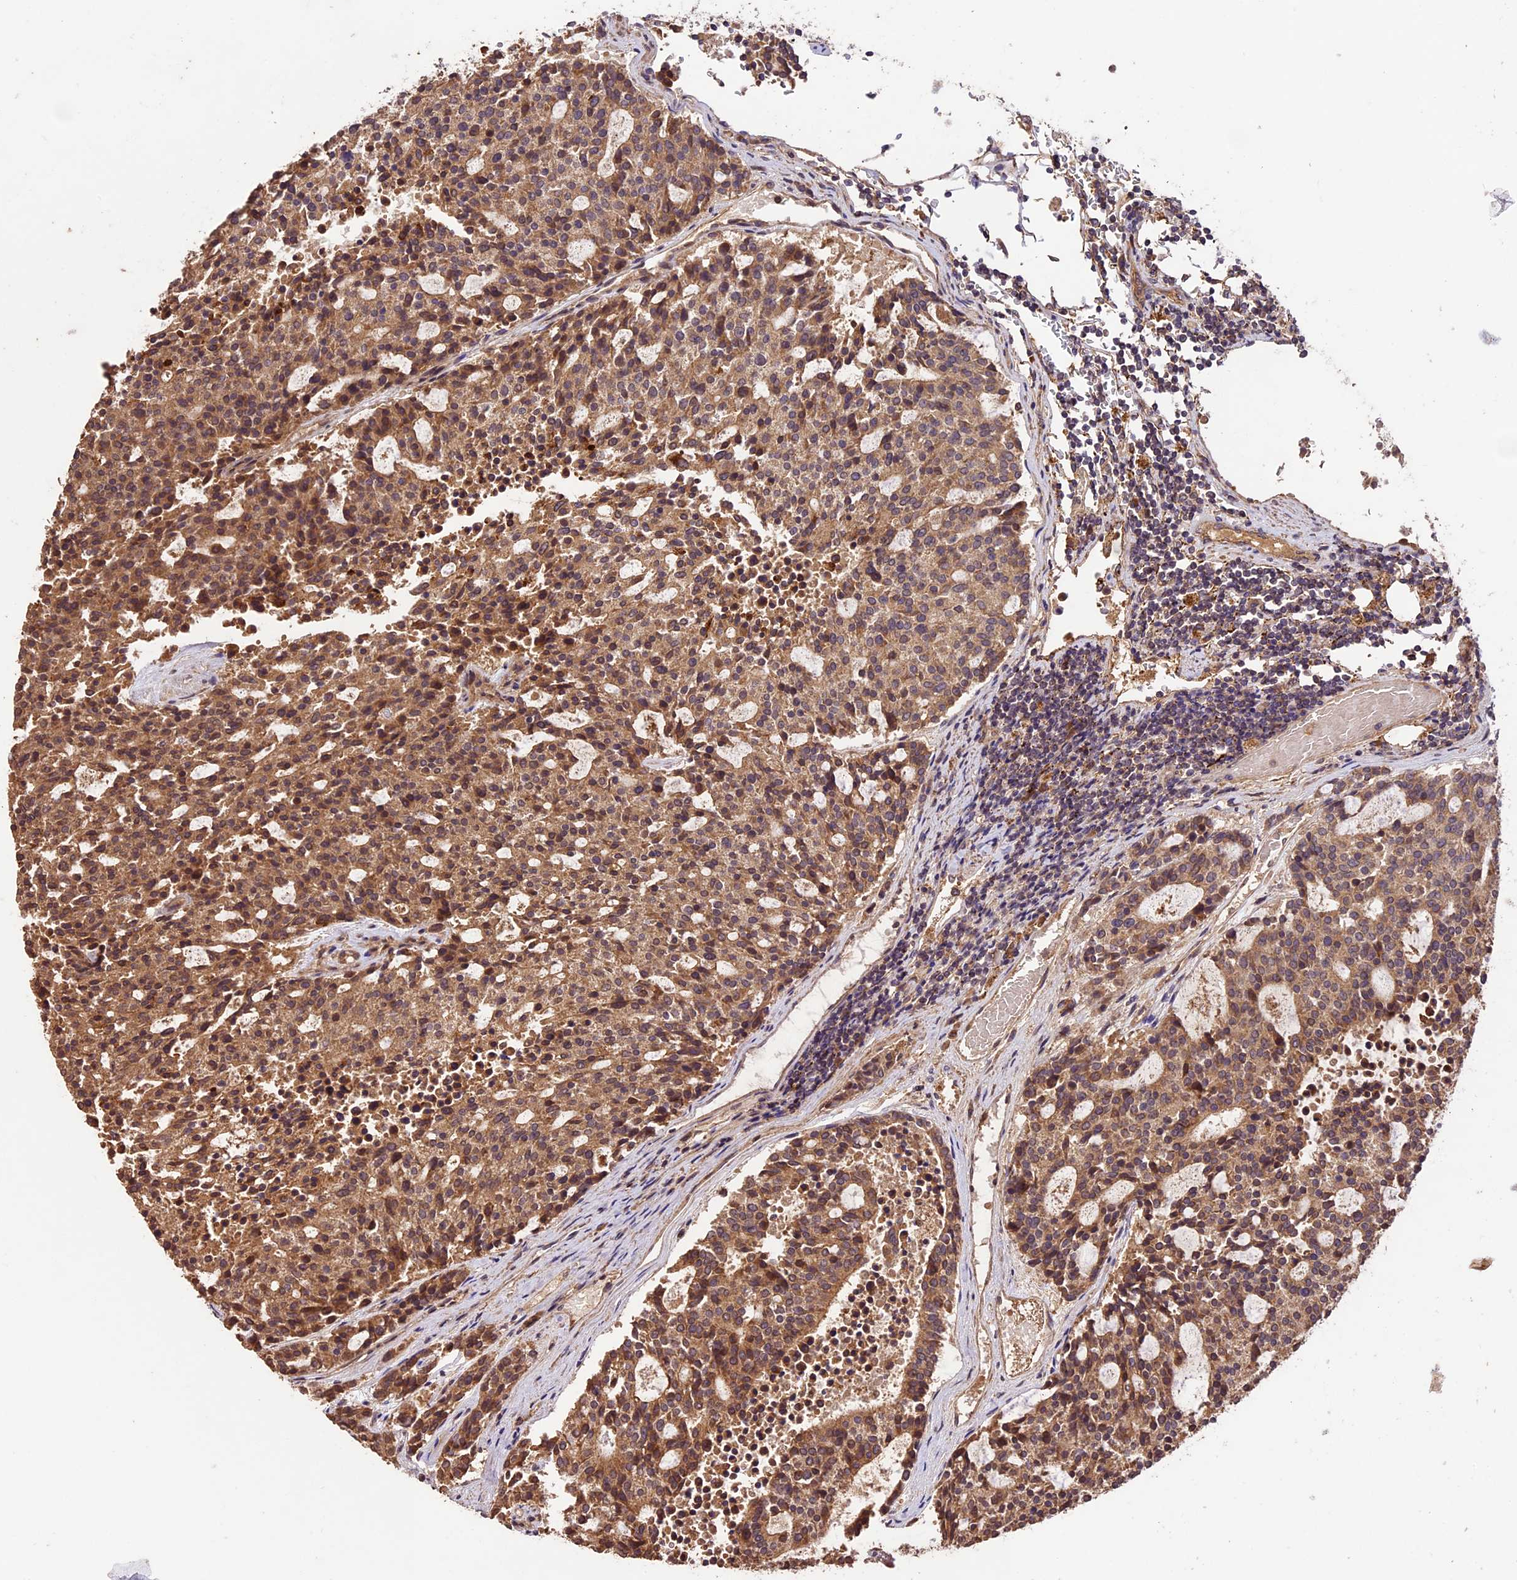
{"staining": {"intensity": "moderate", "quantity": ">75%", "location": "cytoplasmic/membranous"}, "tissue": "carcinoid", "cell_type": "Tumor cells", "image_type": "cancer", "snomed": [{"axis": "morphology", "description": "Carcinoid, malignant, NOS"}, {"axis": "topography", "description": "Pancreas"}], "caption": "About >75% of tumor cells in human carcinoid demonstrate moderate cytoplasmic/membranous protein expression as visualized by brown immunohistochemical staining.", "gene": "CRLF1", "patient": {"sex": "female", "age": 54}}